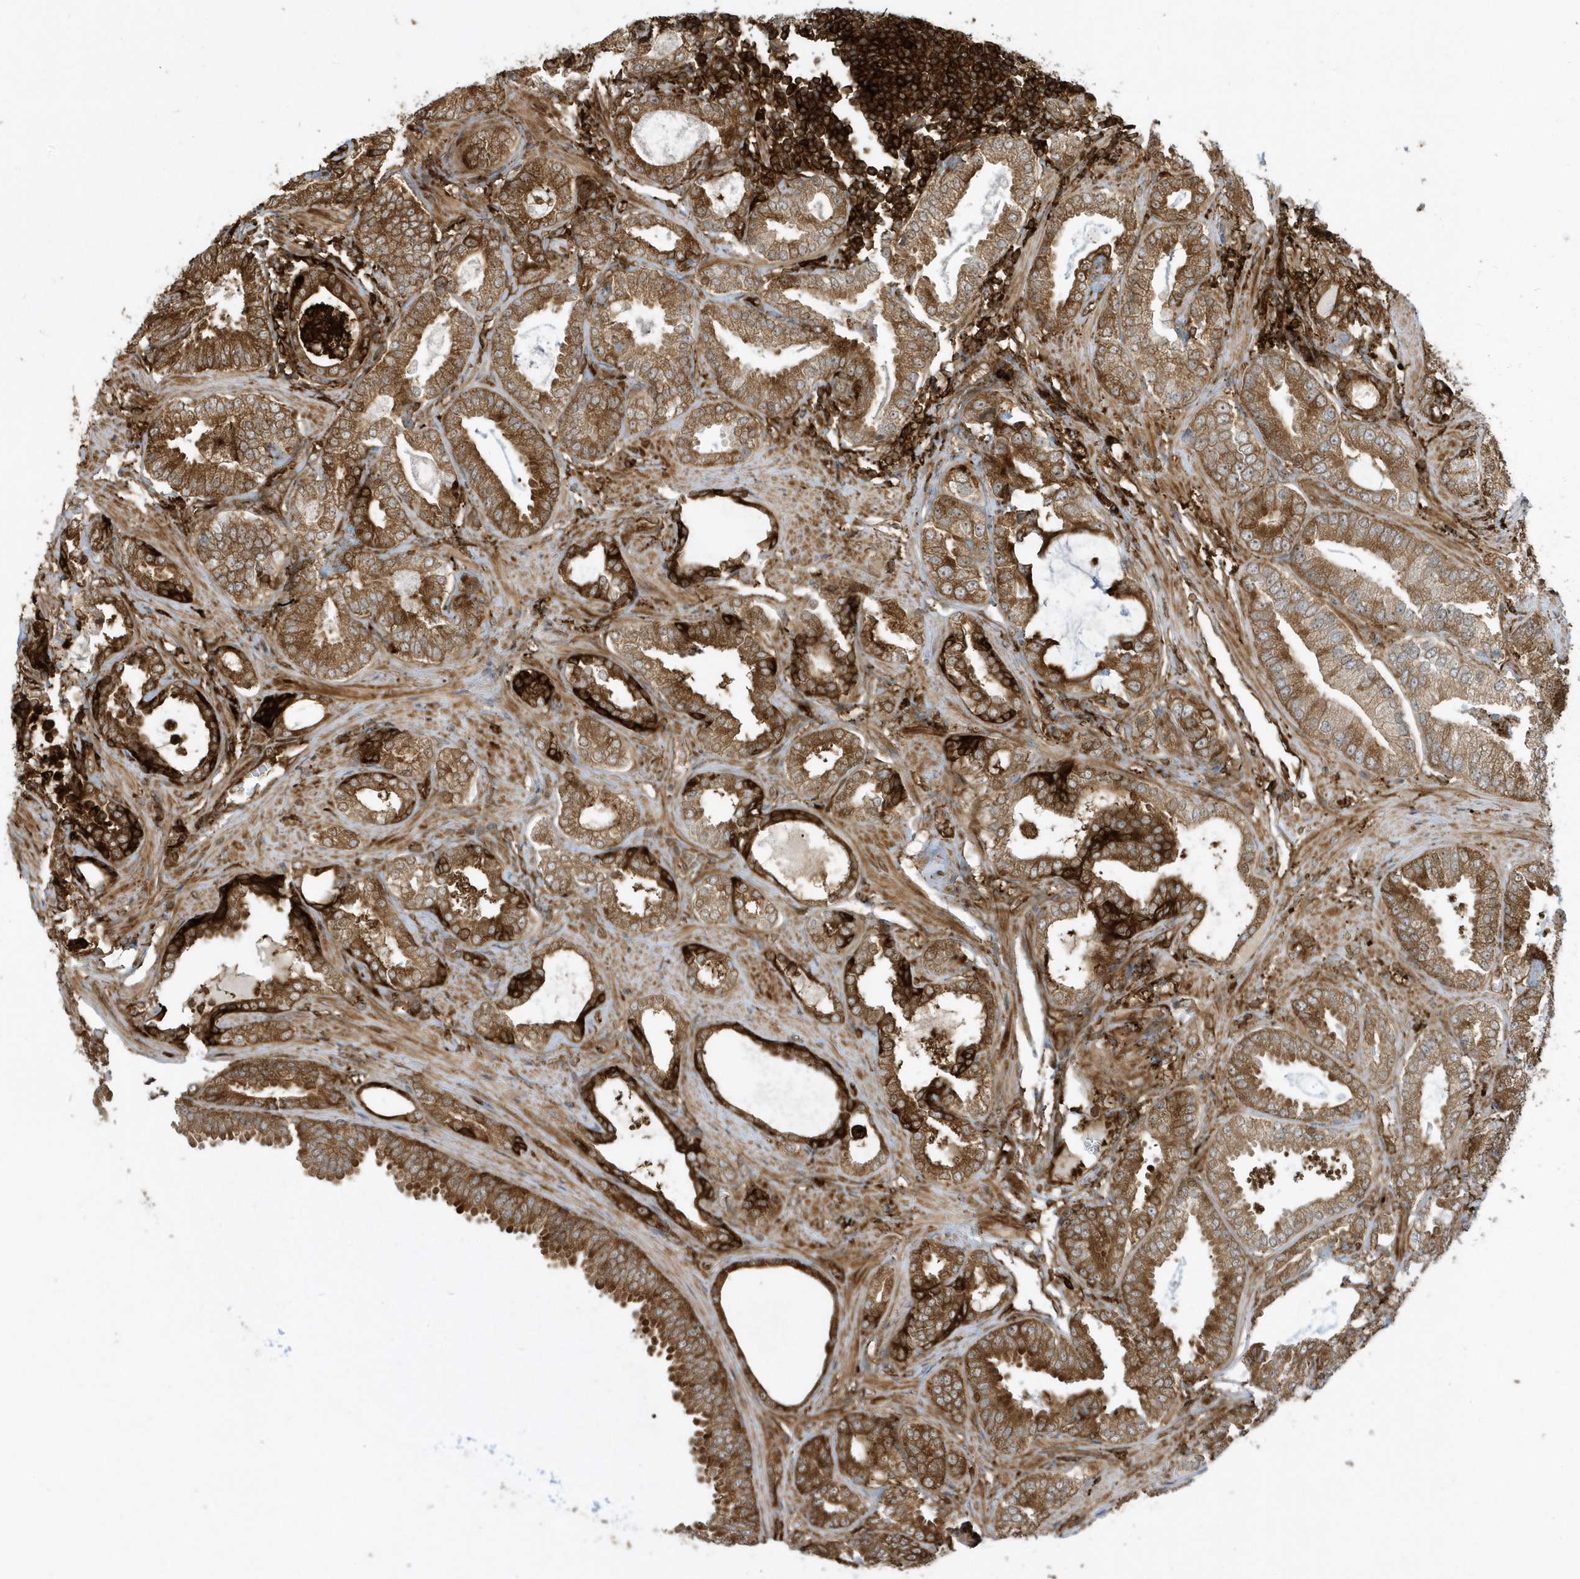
{"staining": {"intensity": "strong", "quantity": ">75%", "location": "cytoplasmic/membranous"}, "tissue": "prostate cancer", "cell_type": "Tumor cells", "image_type": "cancer", "snomed": [{"axis": "morphology", "description": "Adenocarcinoma, Low grade"}, {"axis": "topography", "description": "Prostate"}], "caption": "Strong cytoplasmic/membranous protein positivity is present in approximately >75% of tumor cells in prostate cancer.", "gene": "CLCN6", "patient": {"sex": "male", "age": 71}}